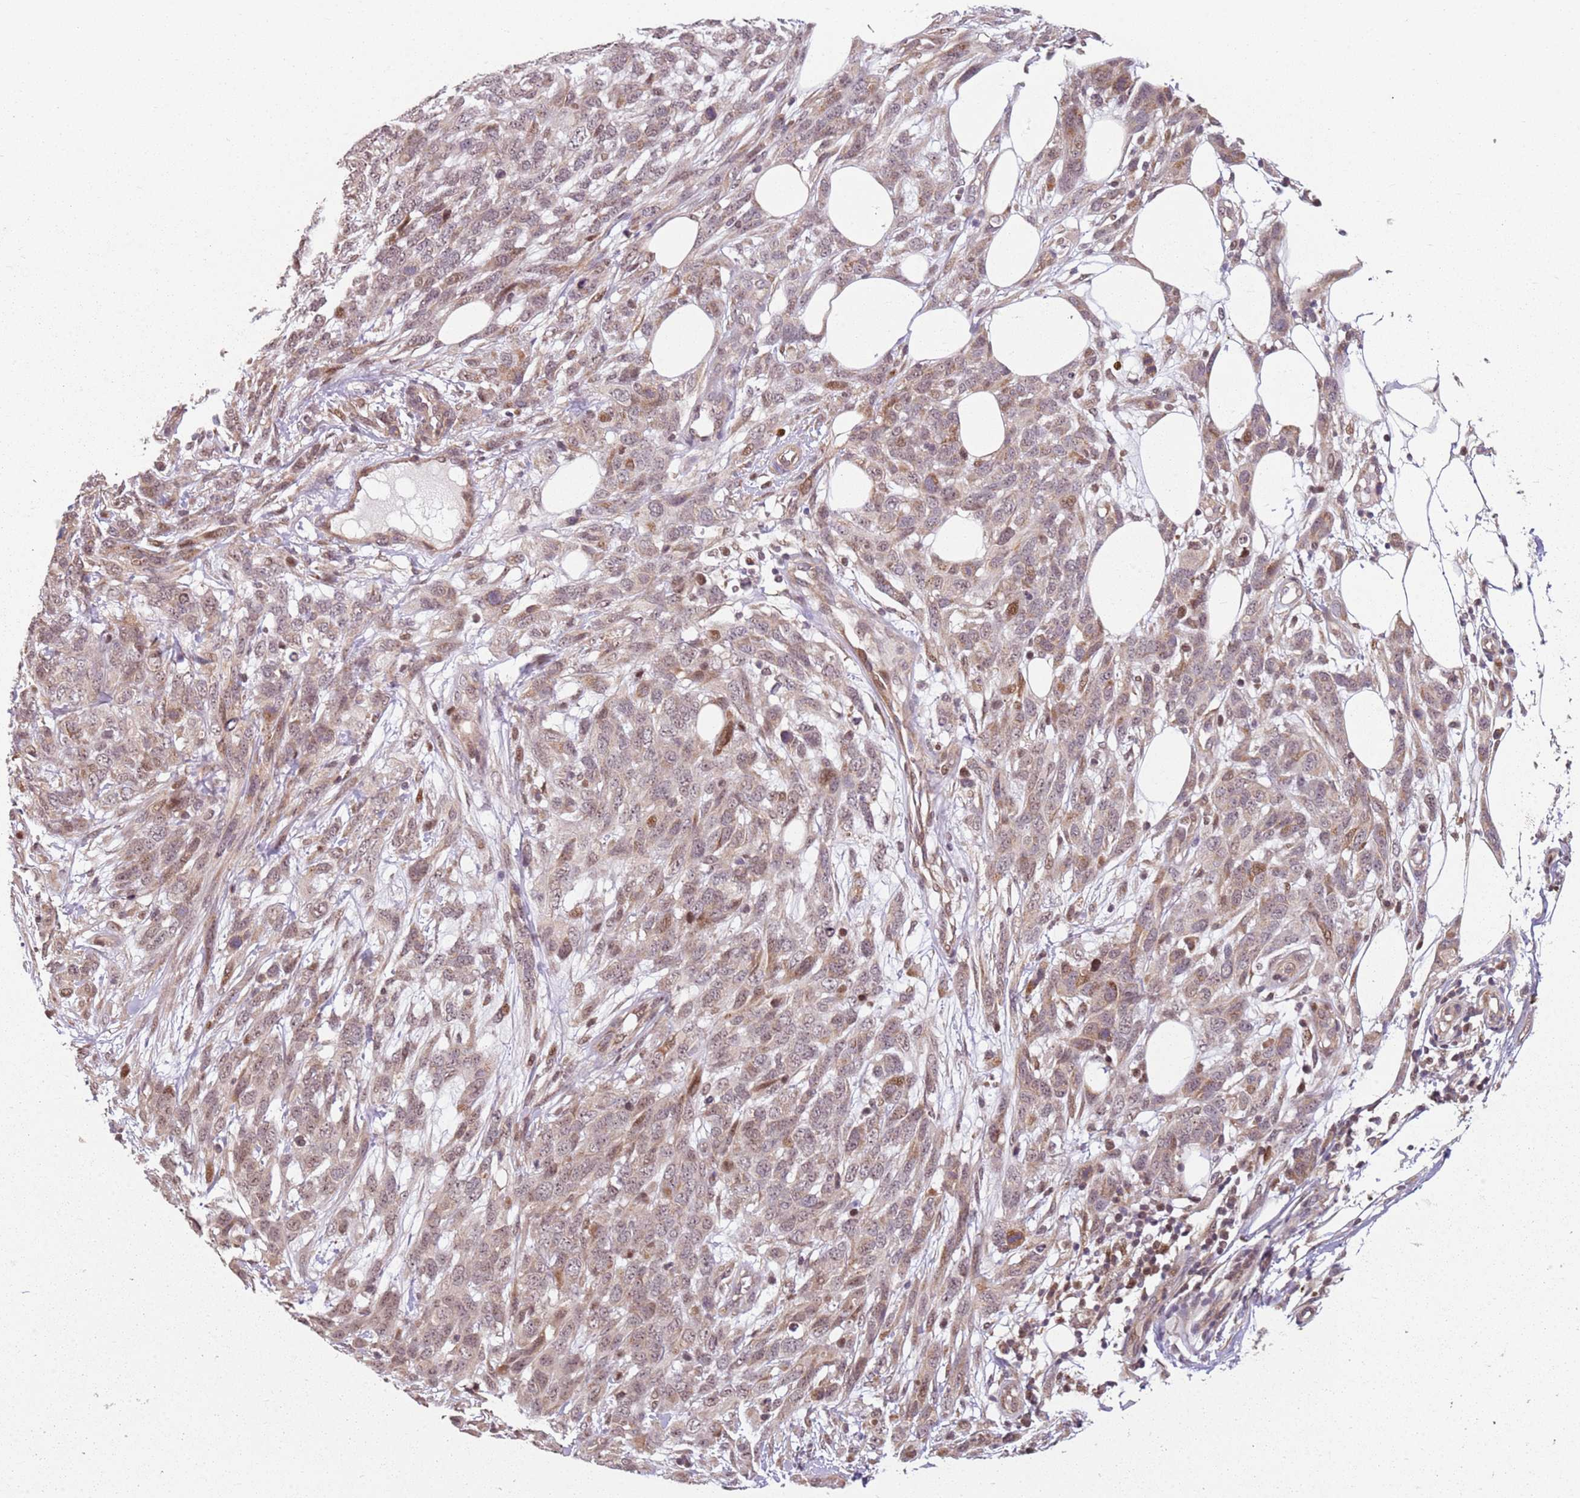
{"staining": {"intensity": "moderate", "quantity": ">75%", "location": "cytoplasmic/membranous,nuclear"}, "tissue": "melanoma", "cell_type": "Tumor cells", "image_type": "cancer", "snomed": [{"axis": "morphology", "description": "Normal morphology"}, {"axis": "morphology", "description": "Malignant melanoma, NOS"}, {"axis": "topography", "description": "Skin"}], "caption": "Immunohistochemistry (IHC) of human melanoma demonstrates medium levels of moderate cytoplasmic/membranous and nuclear expression in about >75% of tumor cells. The staining was performed using DAB to visualize the protein expression in brown, while the nuclei were stained in blue with hematoxylin (Magnification: 20x).", "gene": "CHURC1", "patient": {"sex": "female", "age": 72}}